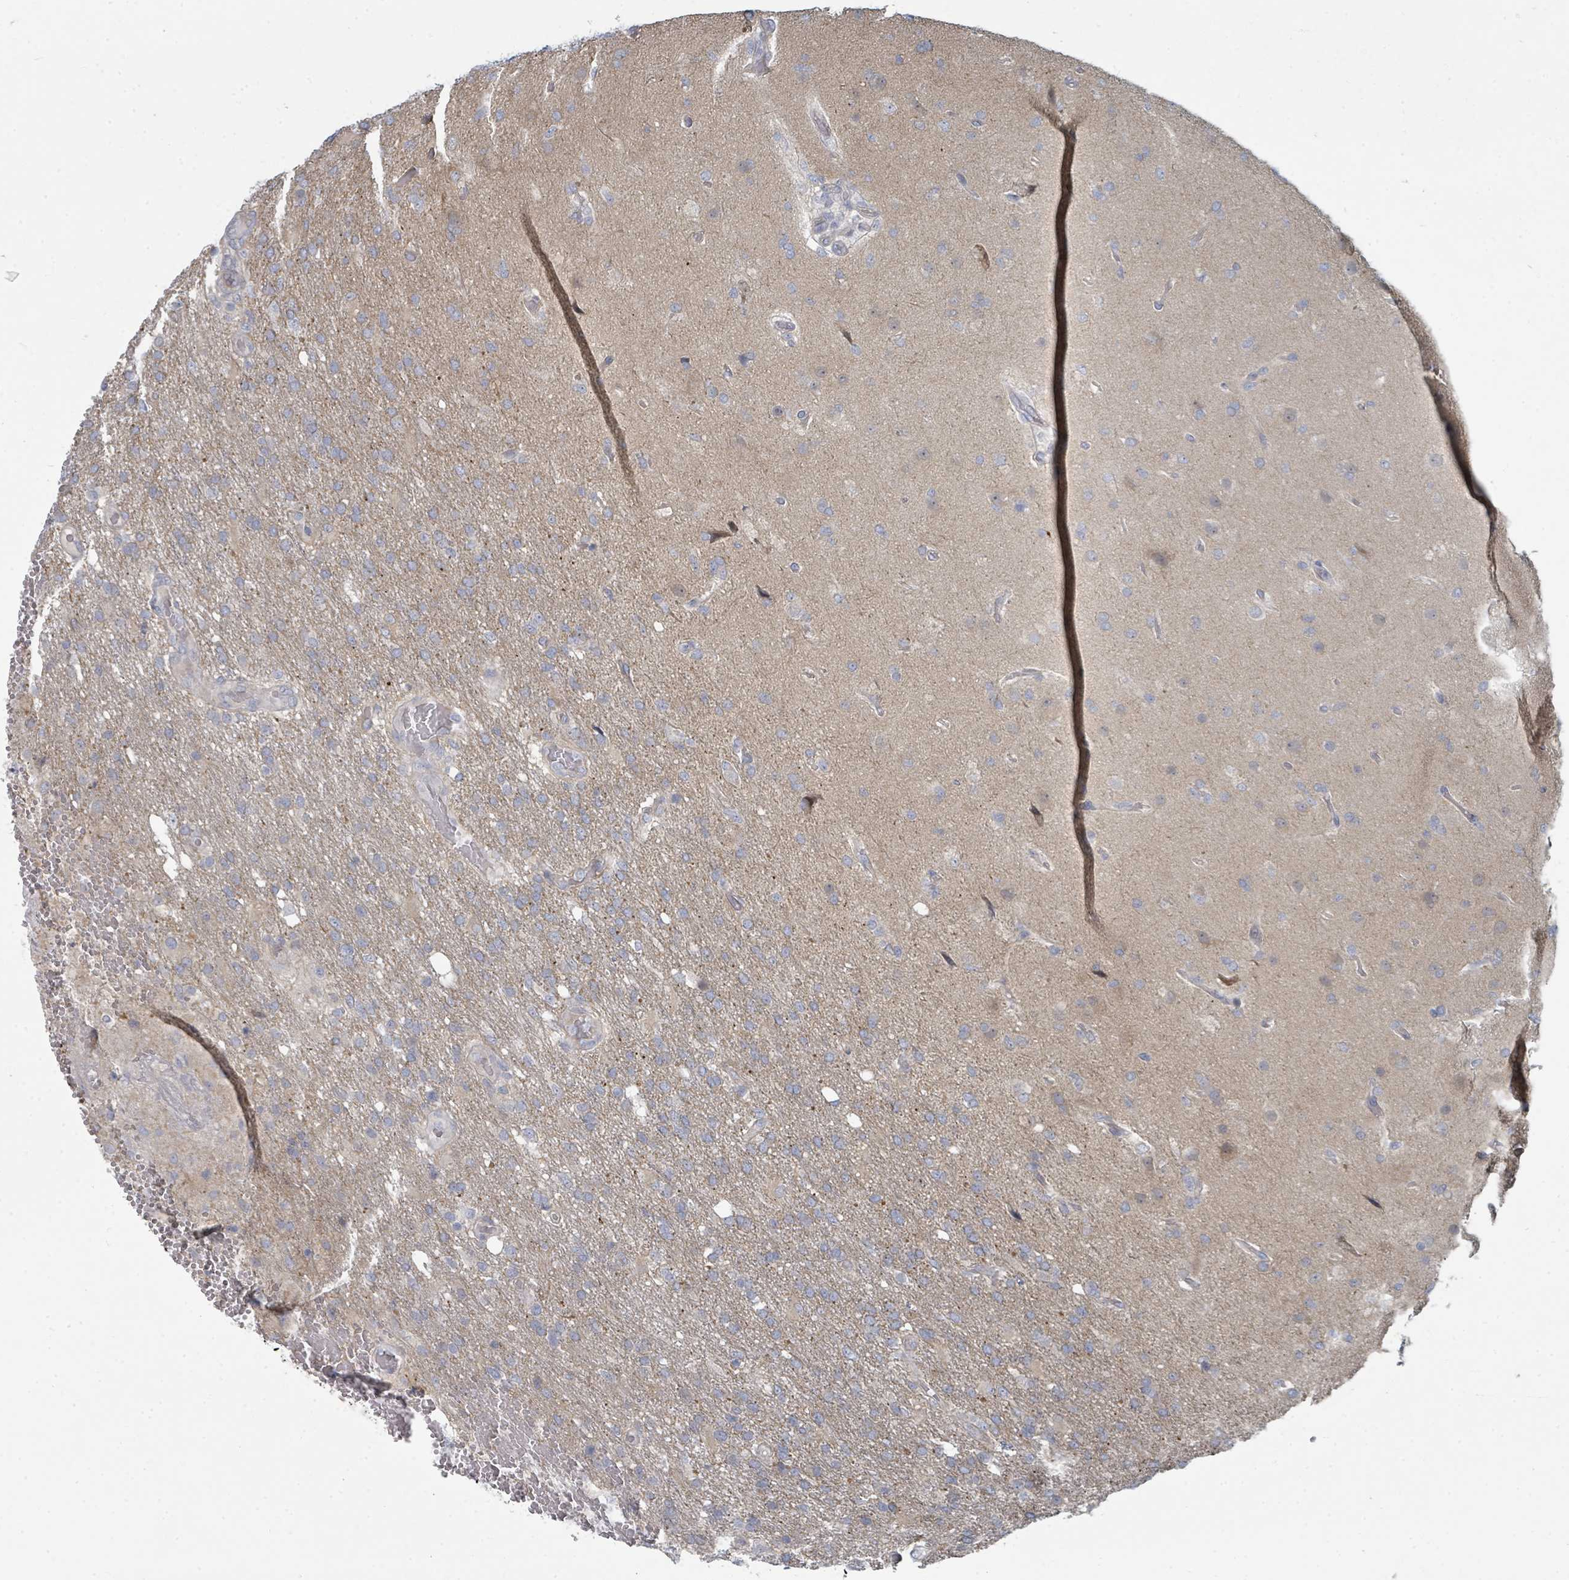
{"staining": {"intensity": "negative", "quantity": "none", "location": "none"}, "tissue": "glioma", "cell_type": "Tumor cells", "image_type": "cancer", "snomed": [{"axis": "morphology", "description": "Glioma, malignant, High grade"}, {"axis": "topography", "description": "Brain"}], "caption": "Immunohistochemistry photomicrograph of malignant high-grade glioma stained for a protein (brown), which displays no staining in tumor cells.", "gene": "SLC25A45", "patient": {"sex": "female", "age": 74}}